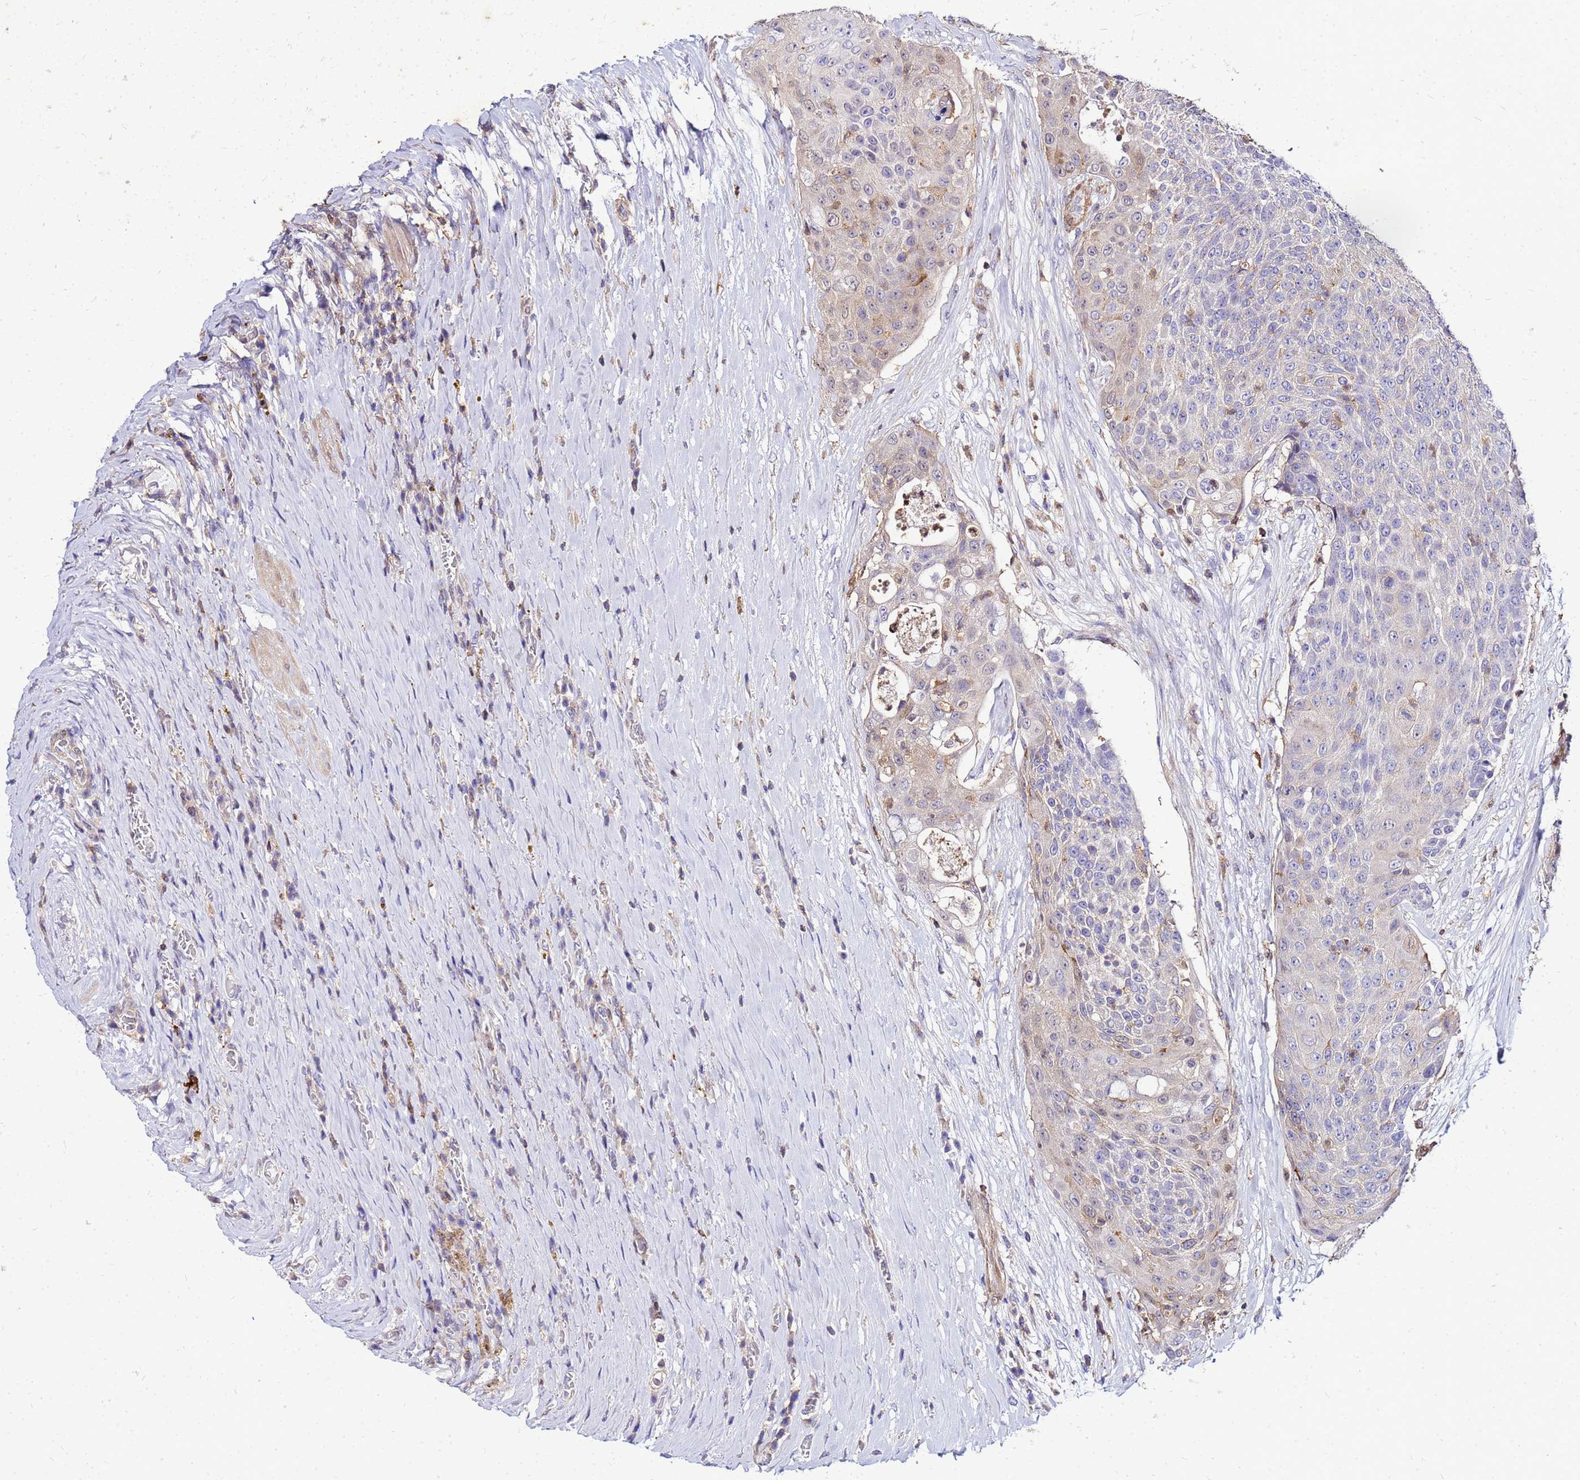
{"staining": {"intensity": "weak", "quantity": "<25%", "location": "cytoplasmic/membranous"}, "tissue": "urothelial cancer", "cell_type": "Tumor cells", "image_type": "cancer", "snomed": [{"axis": "morphology", "description": "Urothelial carcinoma, High grade"}, {"axis": "topography", "description": "Urinary bladder"}], "caption": "Tumor cells show no significant protein positivity in urothelial cancer.", "gene": "DBNDD2", "patient": {"sex": "female", "age": 63}}